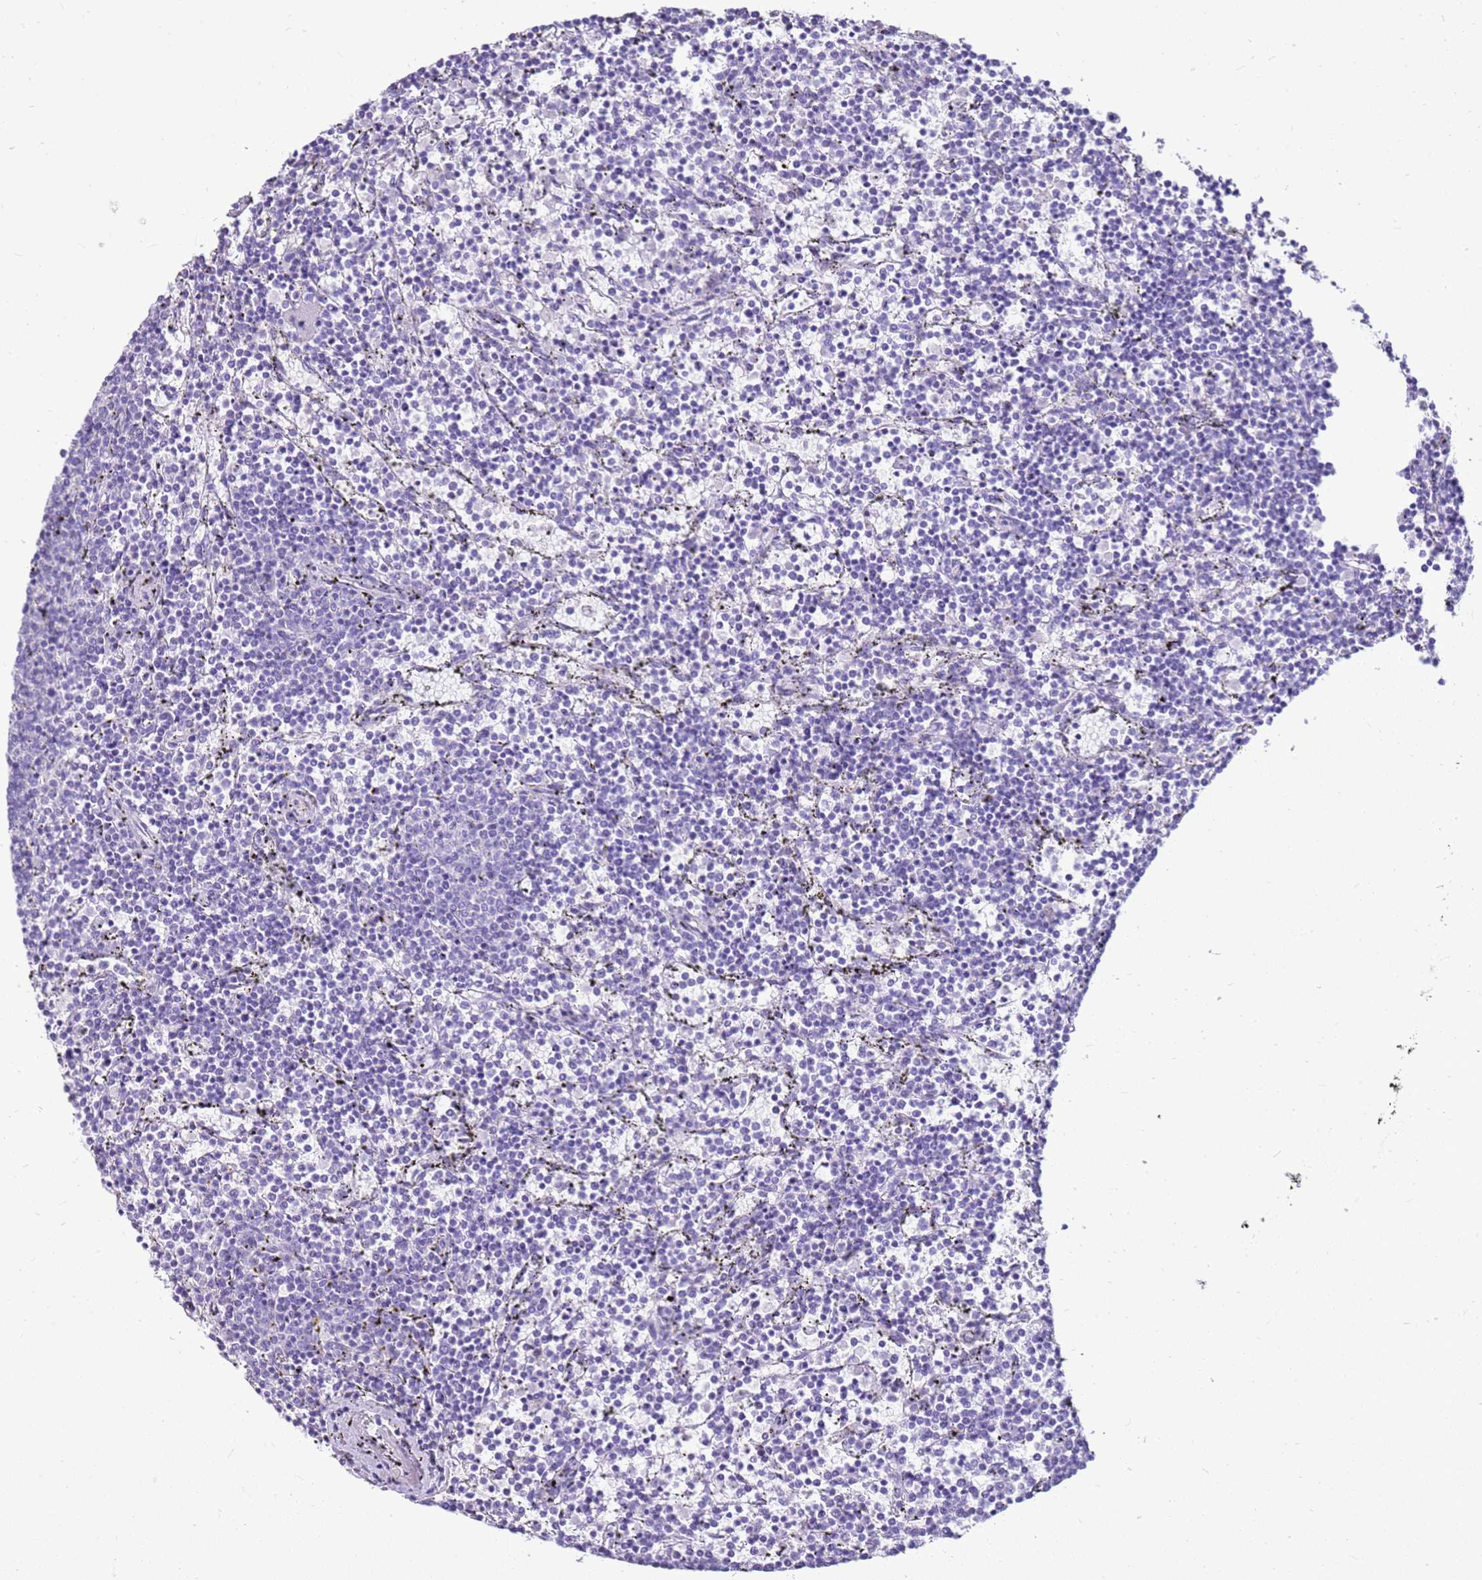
{"staining": {"intensity": "negative", "quantity": "none", "location": "none"}, "tissue": "lymphoma", "cell_type": "Tumor cells", "image_type": "cancer", "snomed": [{"axis": "morphology", "description": "Malignant lymphoma, non-Hodgkin's type, Low grade"}, {"axis": "topography", "description": "Spleen"}], "caption": "The micrograph displays no staining of tumor cells in lymphoma.", "gene": "CA8", "patient": {"sex": "female", "age": 50}}